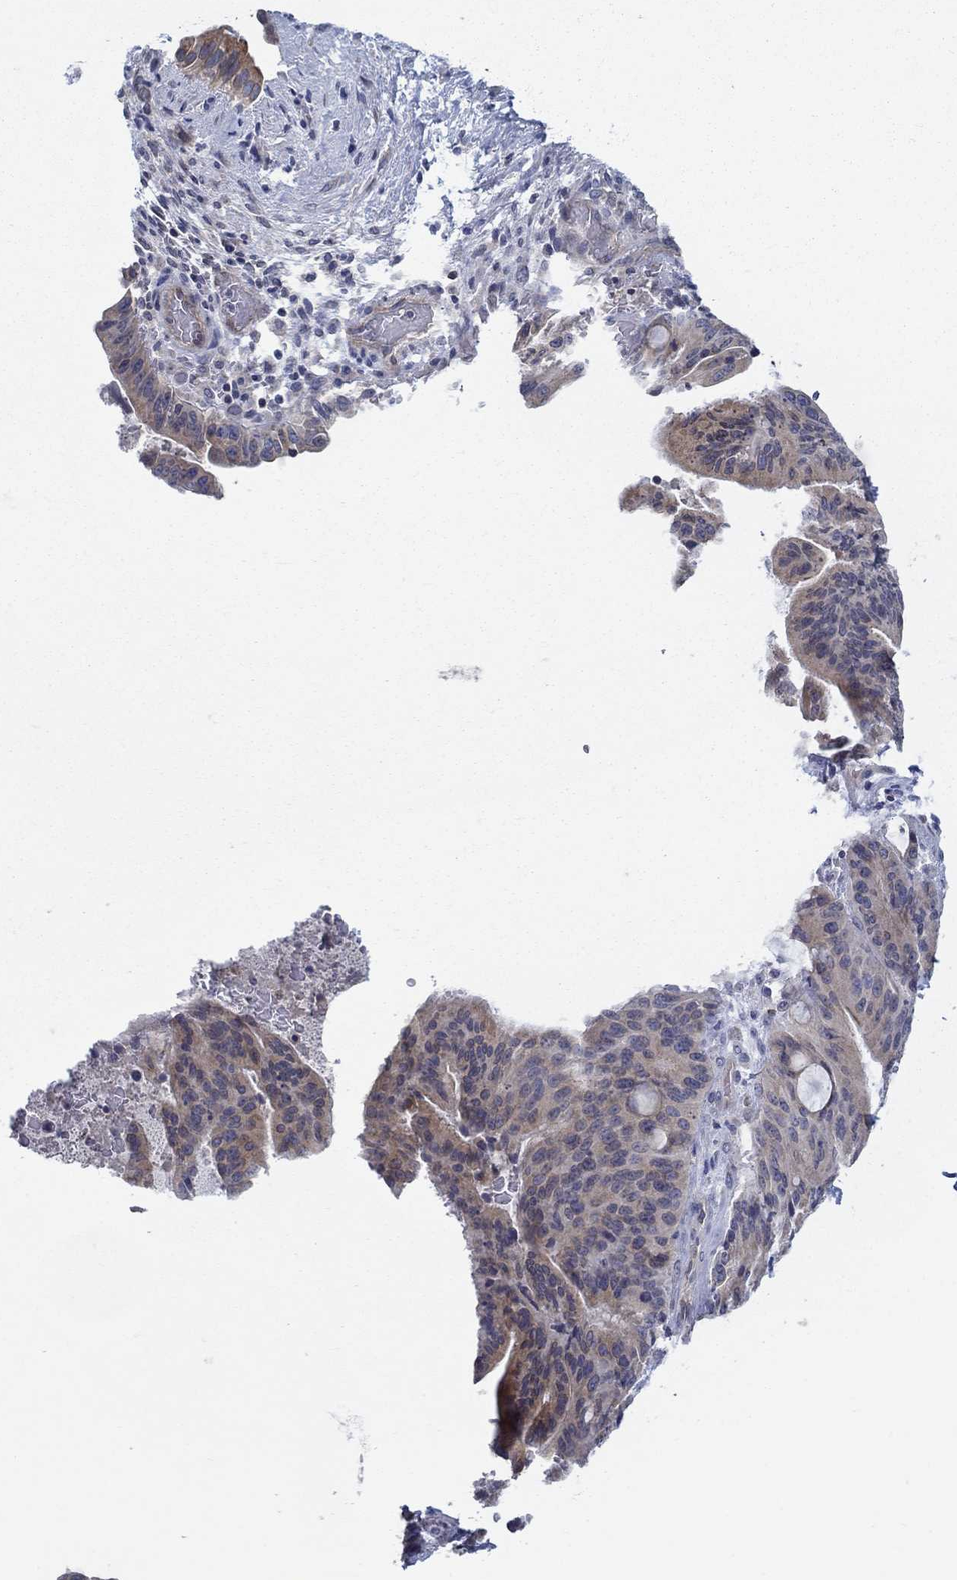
{"staining": {"intensity": "weak", "quantity": "25%-75%", "location": "cytoplasmic/membranous"}, "tissue": "liver cancer", "cell_type": "Tumor cells", "image_type": "cancer", "snomed": [{"axis": "morphology", "description": "Cholangiocarcinoma"}, {"axis": "topography", "description": "Liver"}], "caption": "DAB (3,3'-diaminobenzidine) immunohistochemical staining of liver cancer (cholangiocarcinoma) demonstrates weak cytoplasmic/membranous protein positivity in about 25%-75% of tumor cells.", "gene": "ERMP1", "patient": {"sex": "female", "age": 73}}